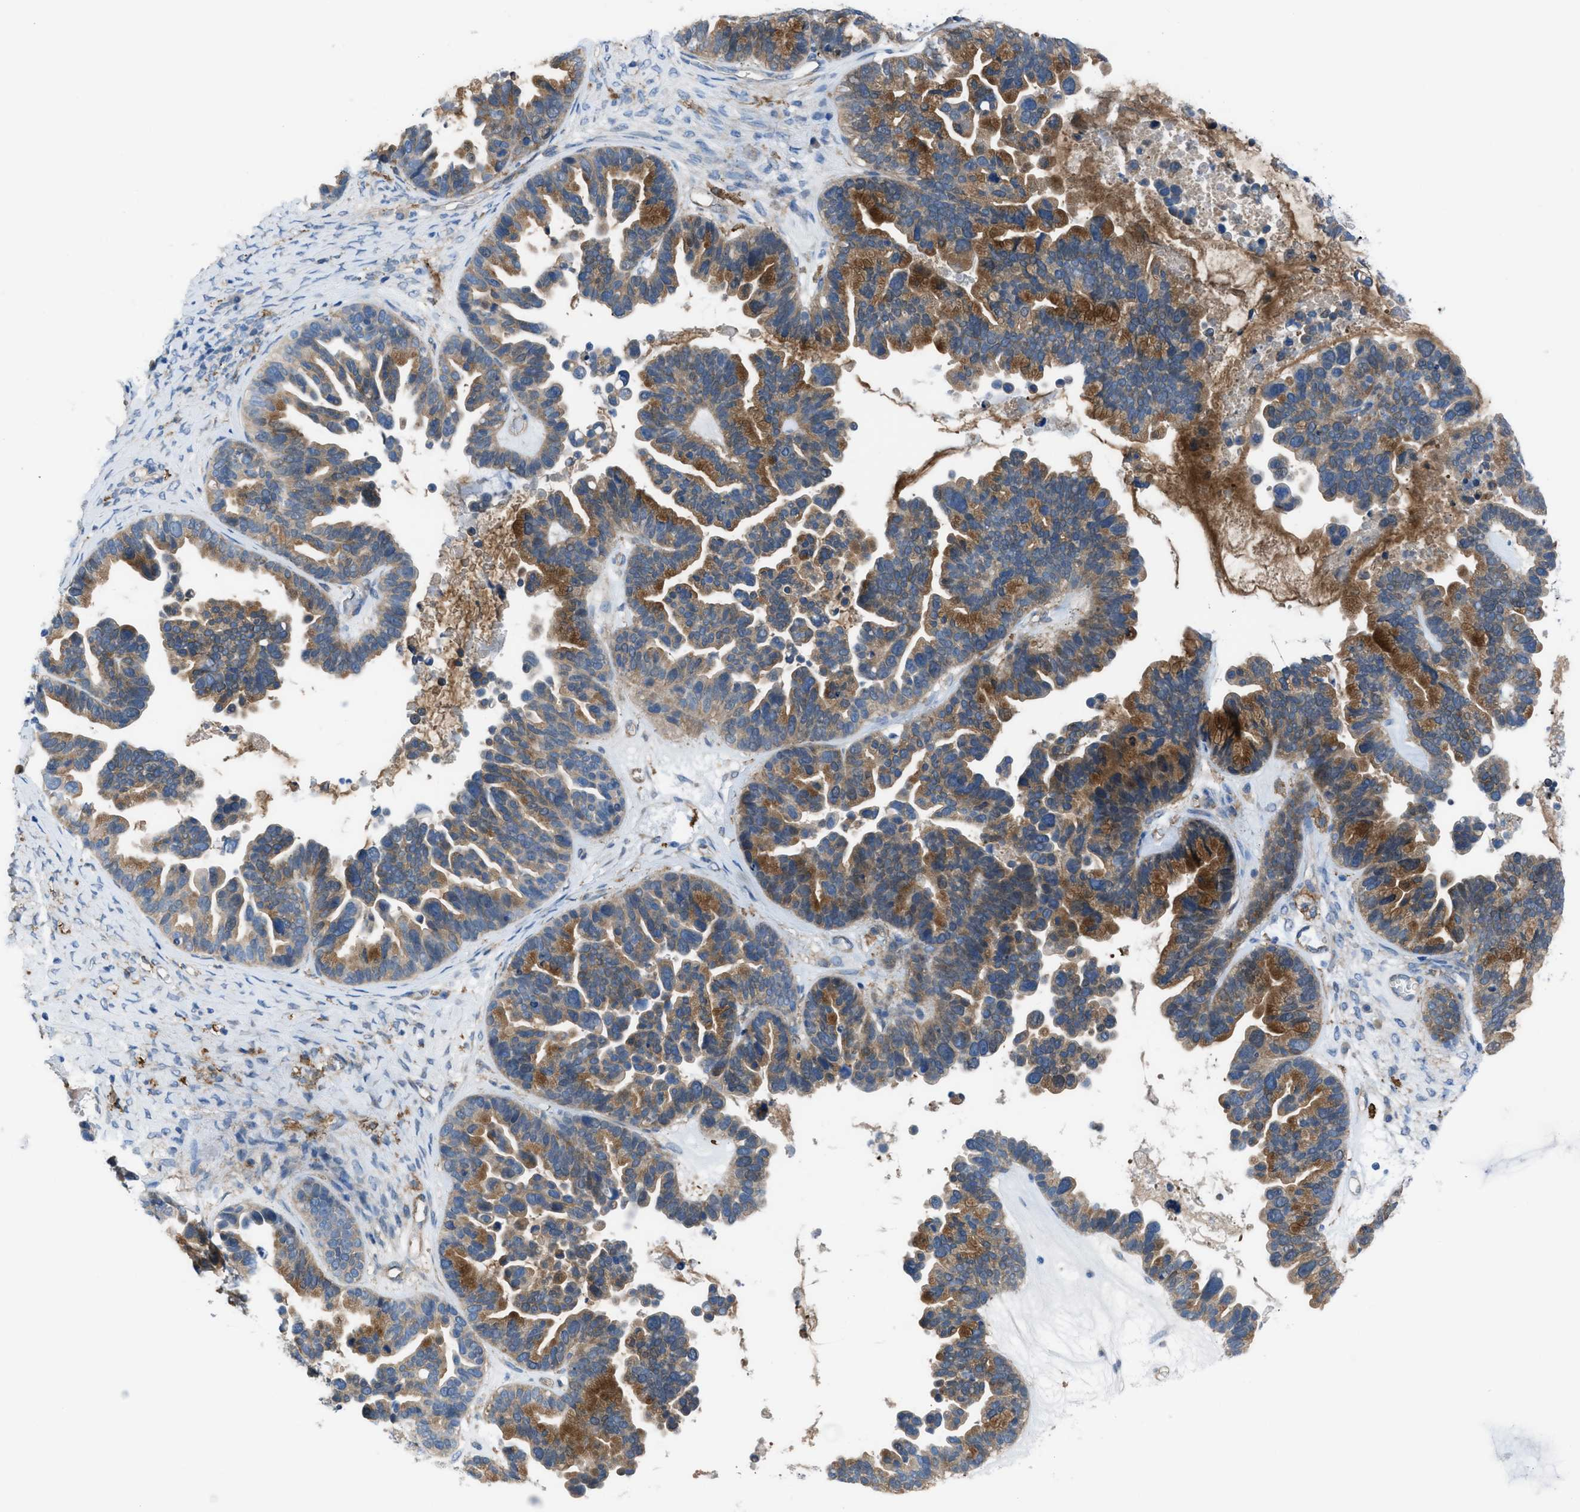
{"staining": {"intensity": "moderate", "quantity": ">75%", "location": "cytoplasmic/membranous"}, "tissue": "ovarian cancer", "cell_type": "Tumor cells", "image_type": "cancer", "snomed": [{"axis": "morphology", "description": "Cystadenocarcinoma, serous, NOS"}, {"axis": "topography", "description": "Ovary"}], "caption": "Moderate cytoplasmic/membranous expression for a protein is identified in approximately >75% of tumor cells of serous cystadenocarcinoma (ovarian) using immunohistochemistry (IHC).", "gene": "EGFR", "patient": {"sex": "female", "age": 56}}